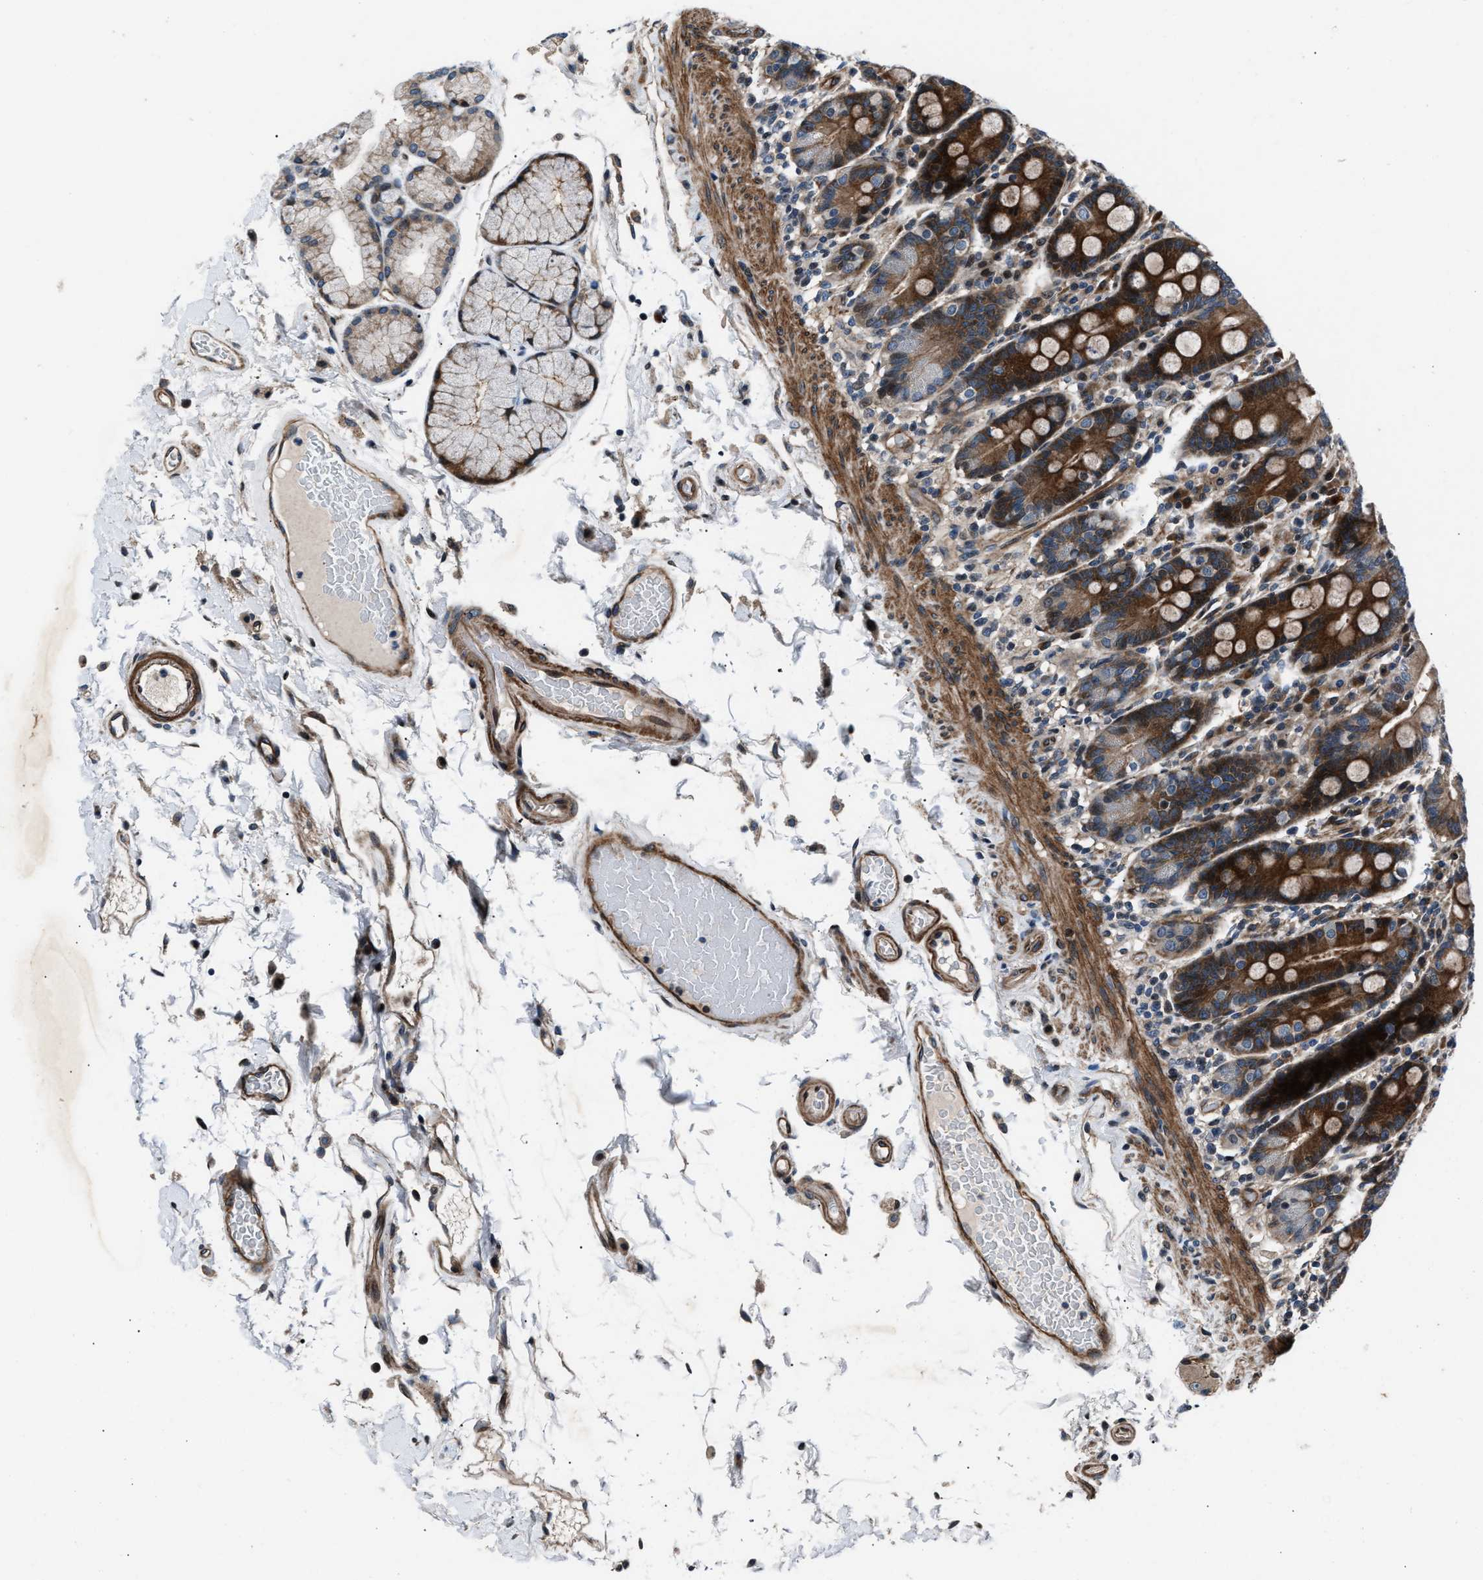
{"staining": {"intensity": "strong", "quantity": ">75%", "location": "cytoplasmic/membranous,nuclear"}, "tissue": "duodenum", "cell_type": "Glandular cells", "image_type": "normal", "snomed": [{"axis": "morphology", "description": "Normal tissue, NOS"}, {"axis": "topography", "description": "Small intestine, NOS"}], "caption": "Glandular cells display strong cytoplasmic/membranous,nuclear expression in approximately >75% of cells in unremarkable duodenum. The protein is shown in brown color, while the nuclei are stained blue.", "gene": "DYNC2I1", "patient": {"sex": "female", "age": 71}}